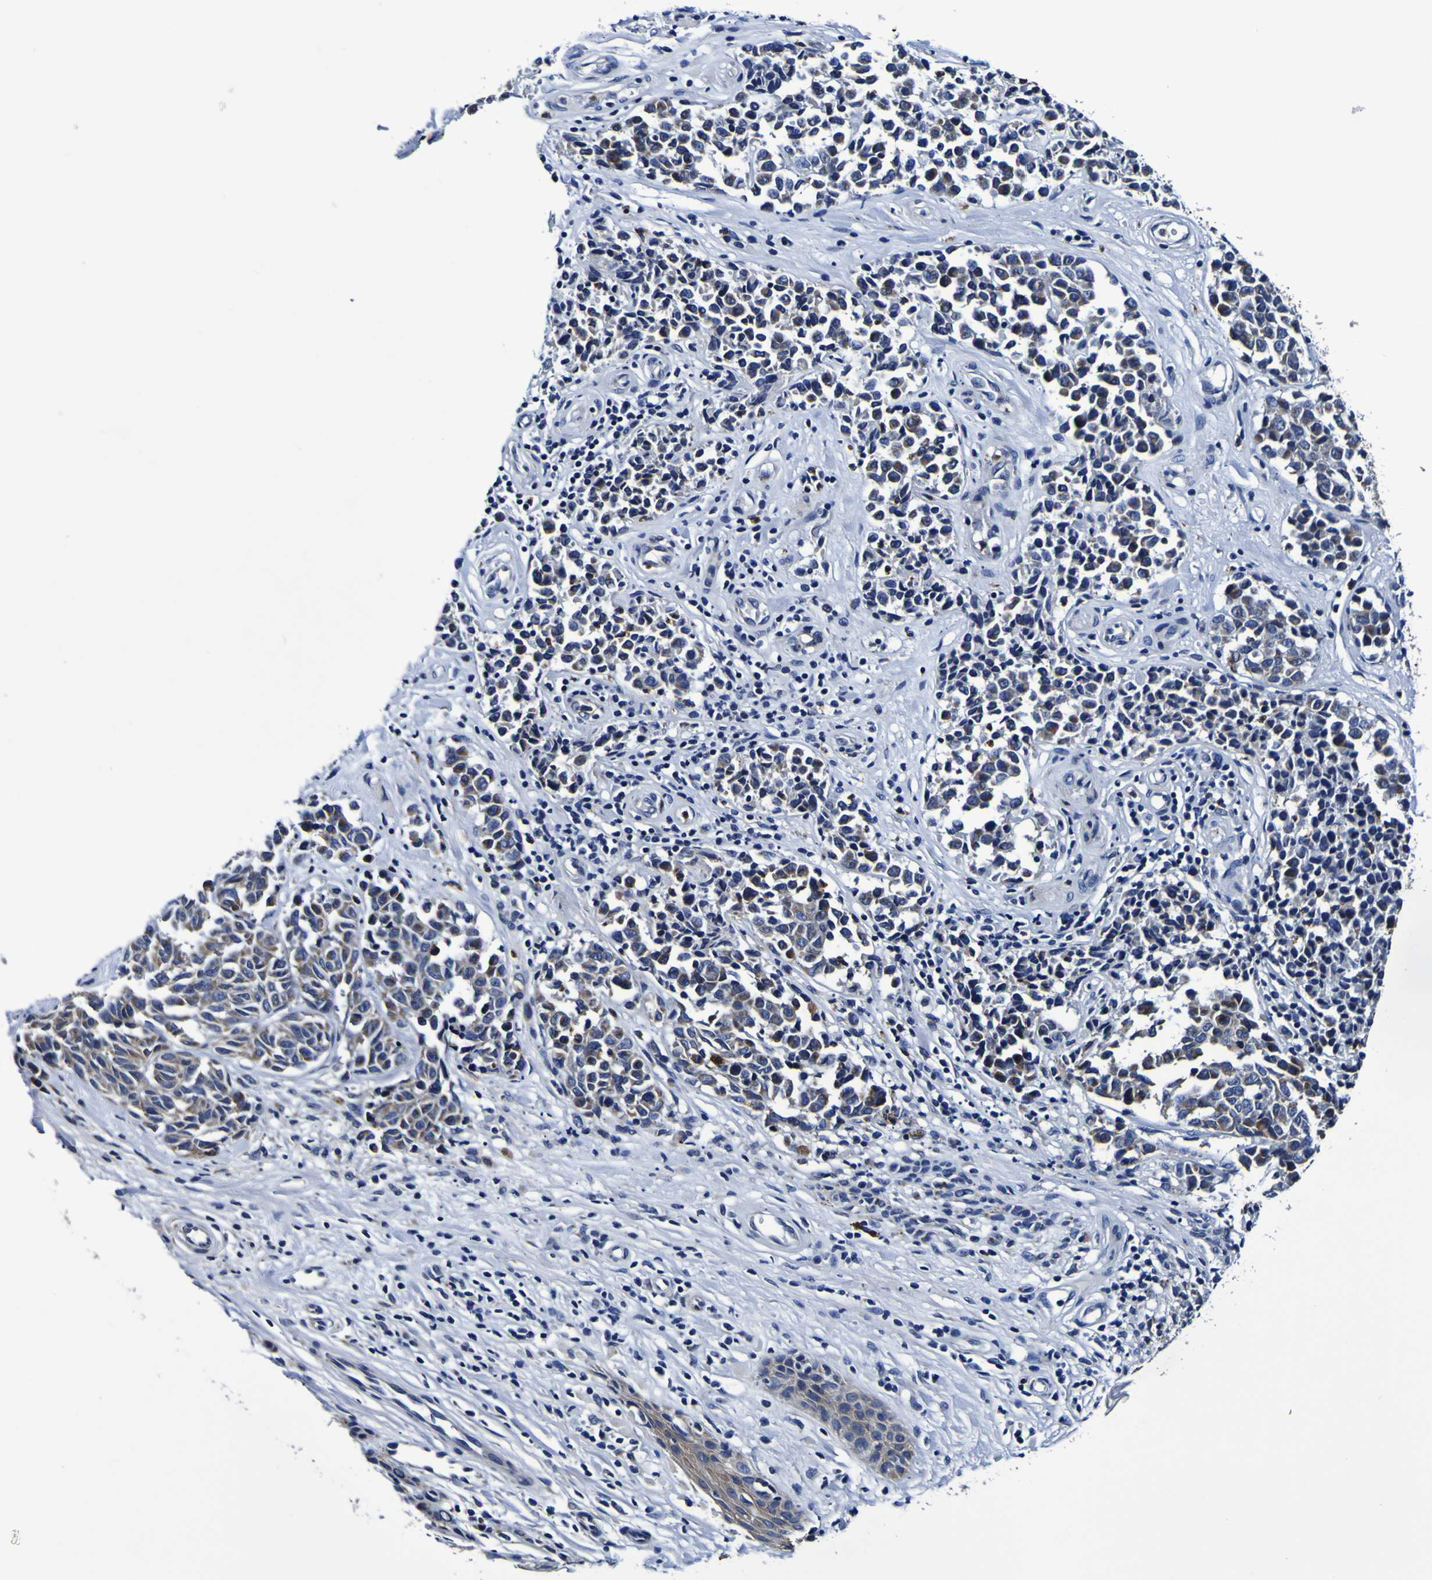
{"staining": {"intensity": "negative", "quantity": "none", "location": "none"}, "tissue": "melanoma", "cell_type": "Tumor cells", "image_type": "cancer", "snomed": [{"axis": "morphology", "description": "Malignant melanoma, NOS"}, {"axis": "topography", "description": "Skin"}], "caption": "The histopathology image displays no staining of tumor cells in melanoma.", "gene": "PANK4", "patient": {"sex": "female", "age": 64}}